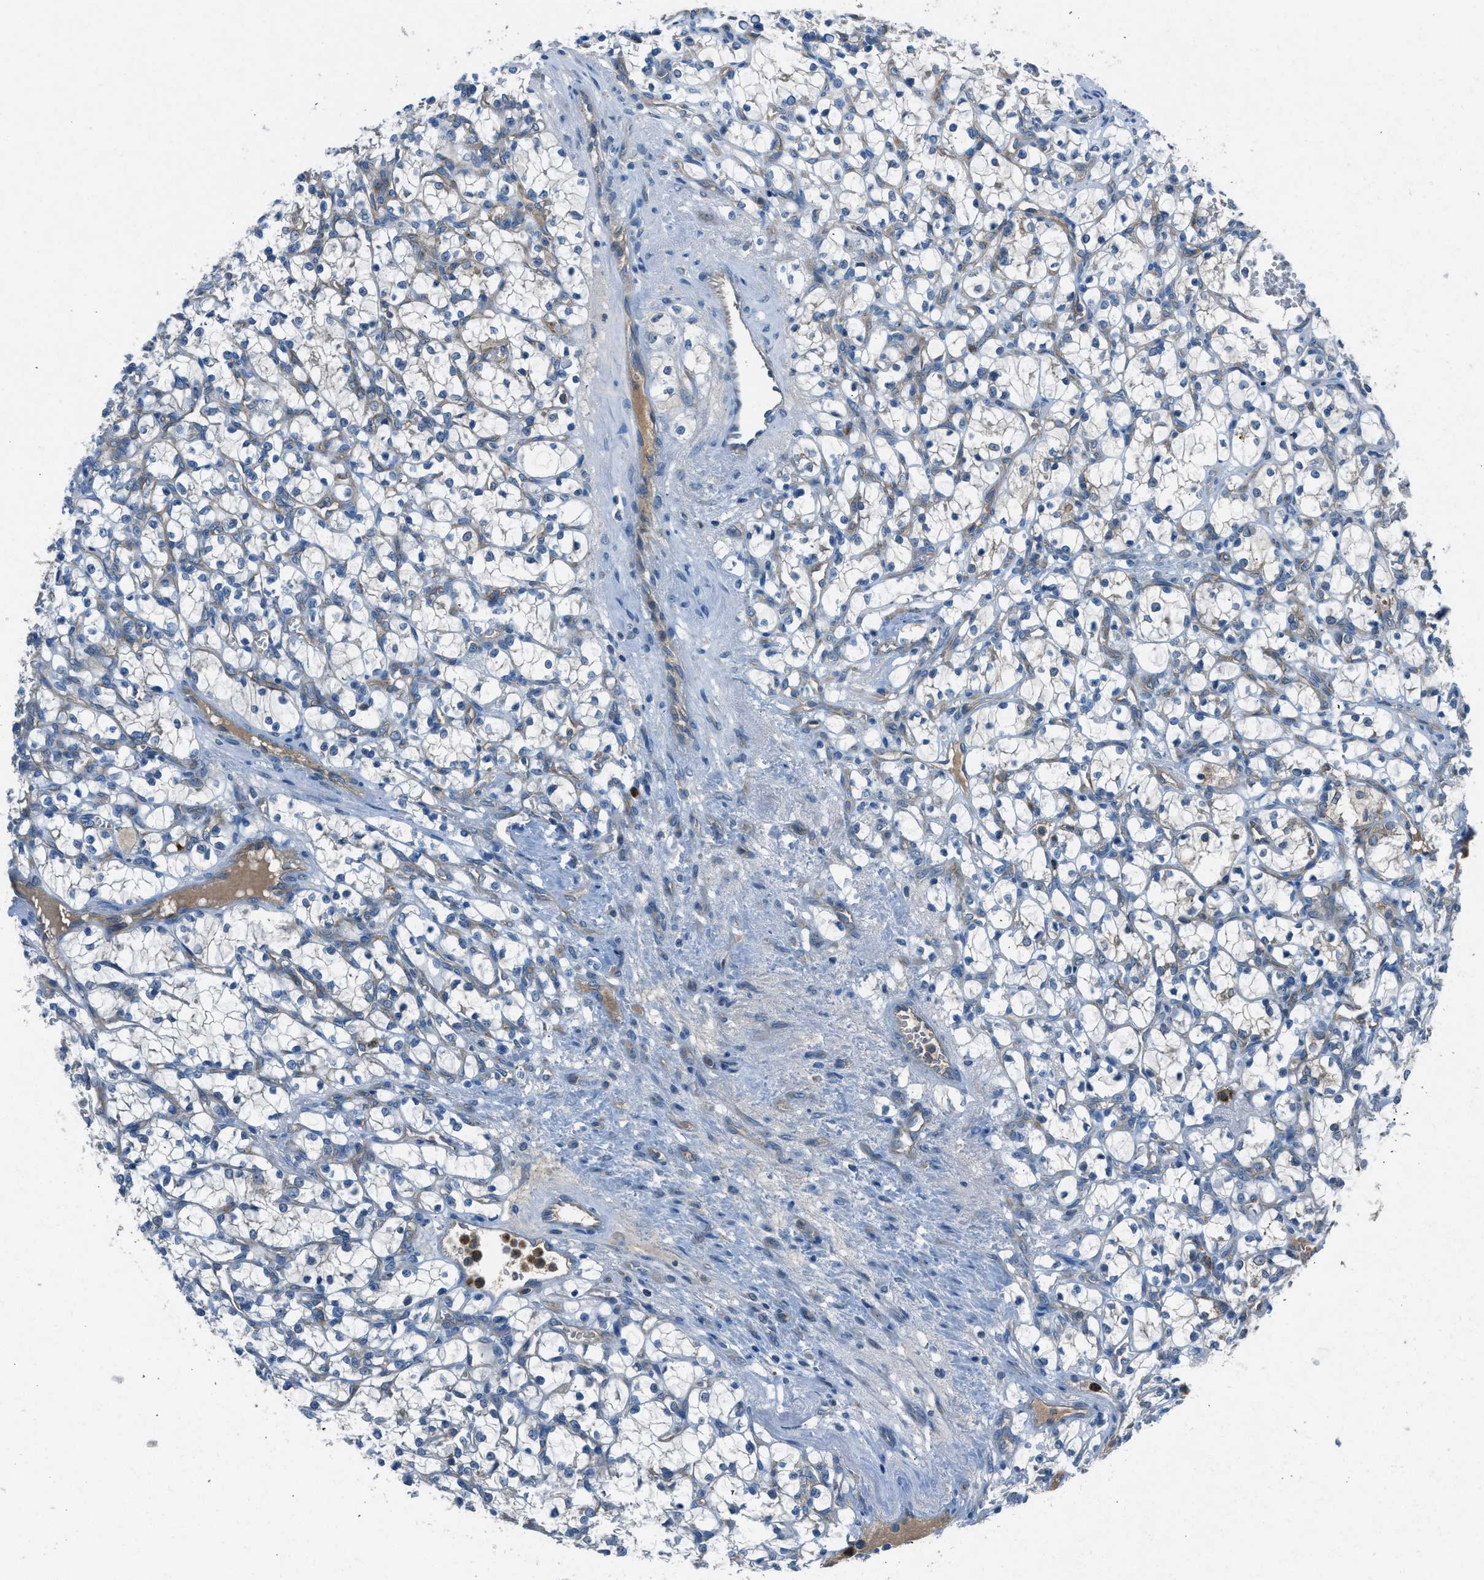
{"staining": {"intensity": "negative", "quantity": "none", "location": "none"}, "tissue": "renal cancer", "cell_type": "Tumor cells", "image_type": "cancer", "snomed": [{"axis": "morphology", "description": "Adenocarcinoma, NOS"}, {"axis": "topography", "description": "Kidney"}], "caption": "Renal cancer was stained to show a protein in brown. There is no significant expression in tumor cells.", "gene": "BMP1", "patient": {"sex": "female", "age": 69}}